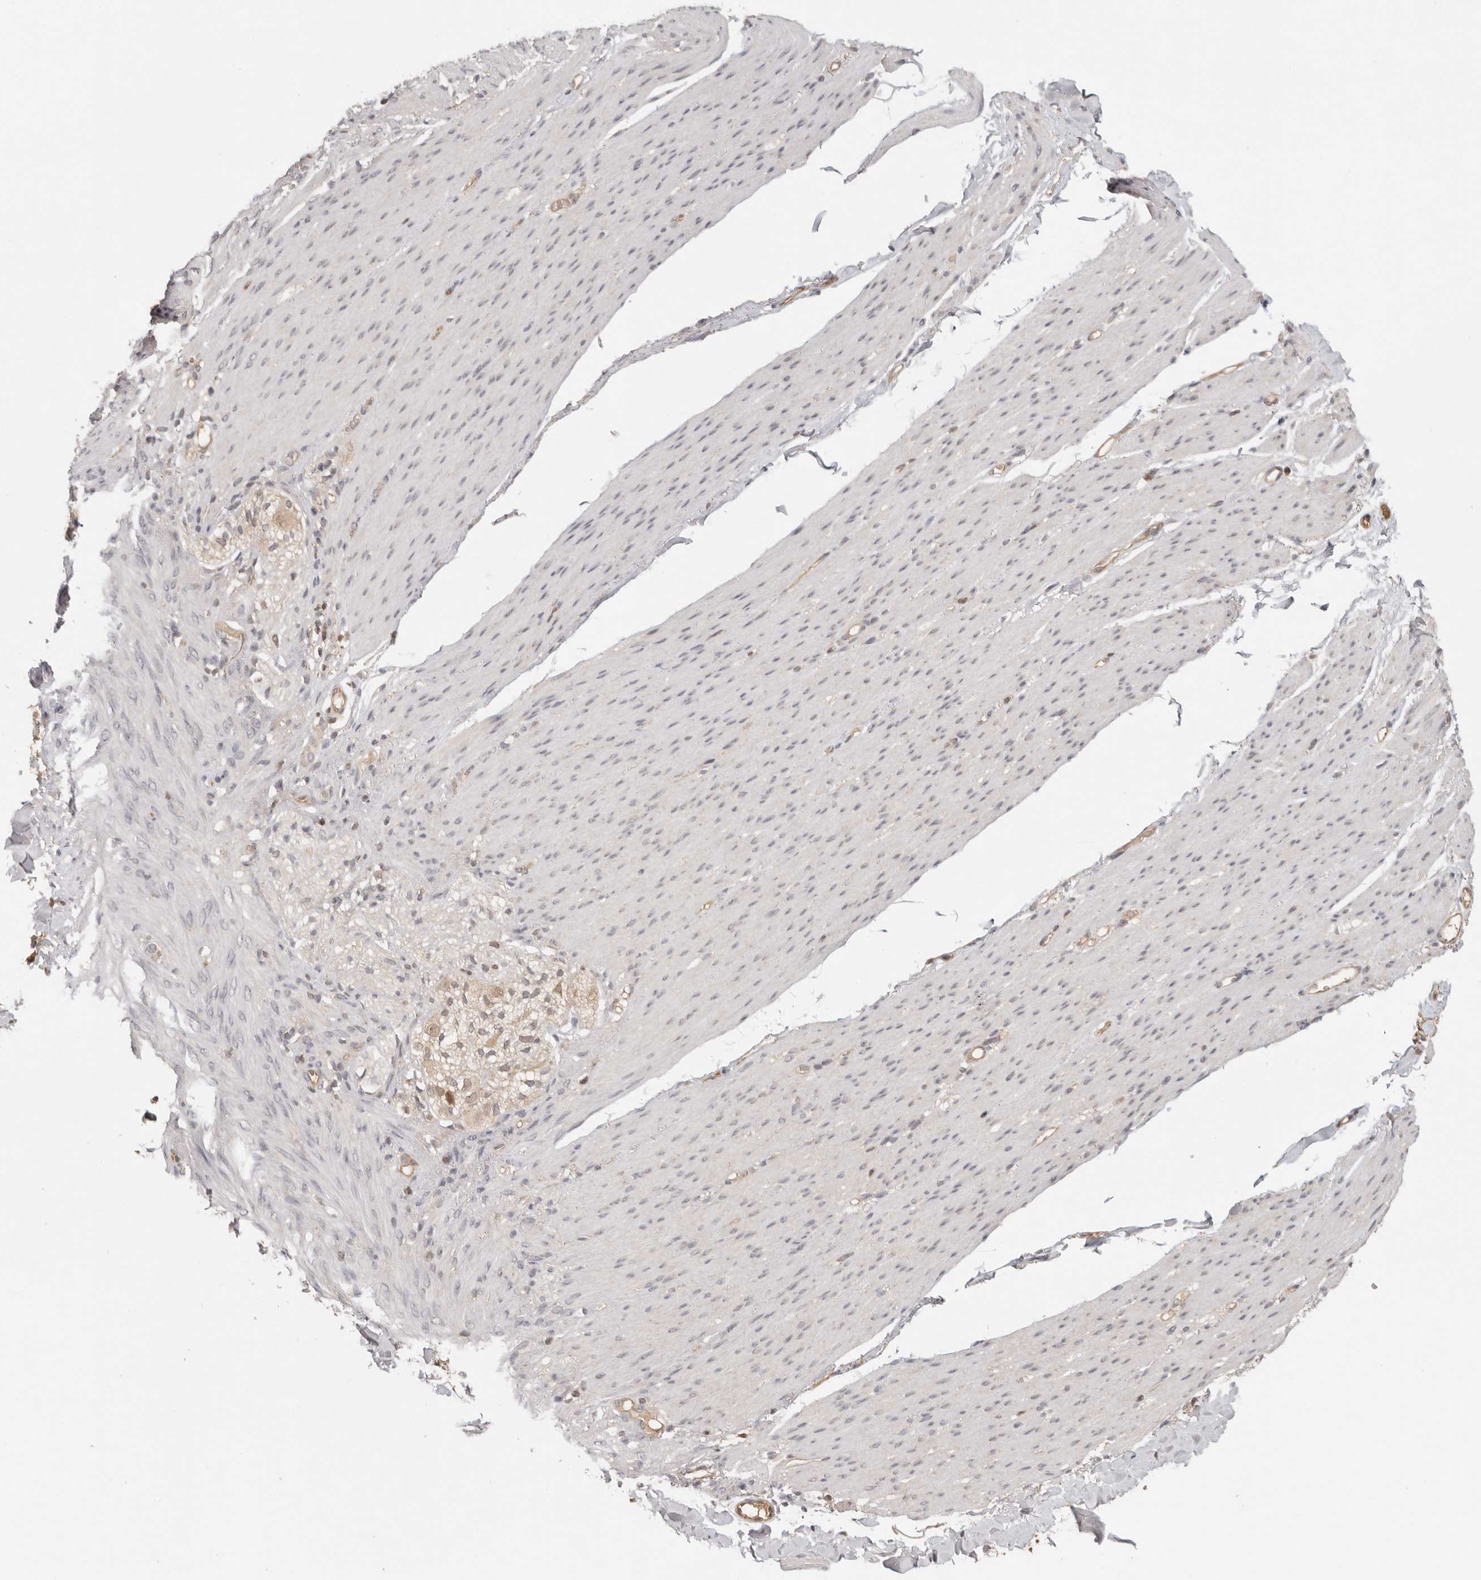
{"staining": {"intensity": "negative", "quantity": "none", "location": "none"}, "tissue": "smooth muscle", "cell_type": "Smooth muscle cells", "image_type": "normal", "snomed": [{"axis": "morphology", "description": "Normal tissue, NOS"}, {"axis": "topography", "description": "Colon"}, {"axis": "topography", "description": "Peripheral nerve tissue"}], "caption": "Image shows no protein staining in smooth muscle cells of unremarkable smooth muscle.", "gene": "PSMA5", "patient": {"sex": "female", "age": 61}}